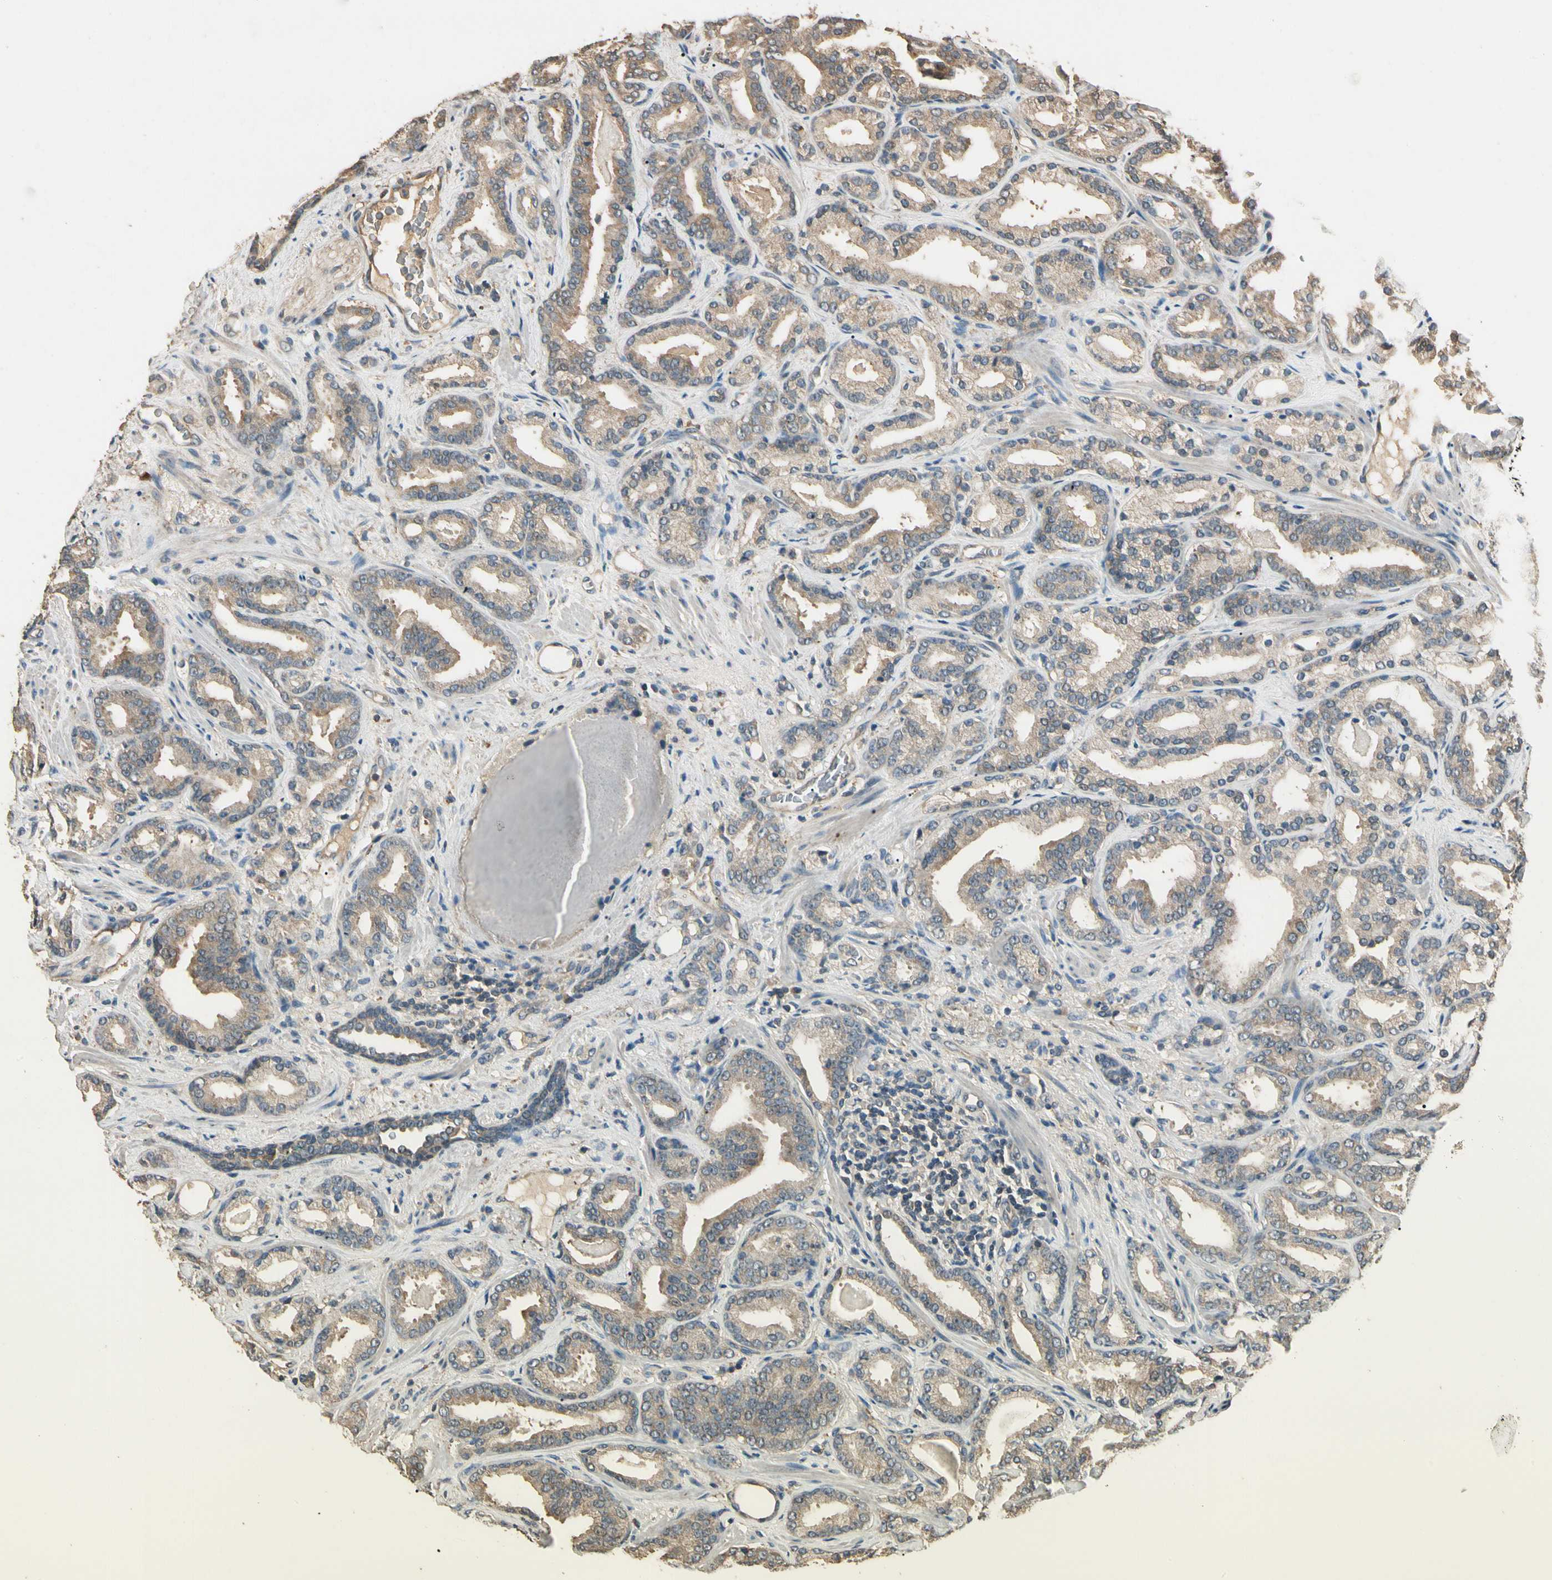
{"staining": {"intensity": "weak", "quantity": ">75%", "location": "cytoplasmic/membranous"}, "tissue": "prostate cancer", "cell_type": "Tumor cells", "image_type": "cancer", "snomed": [{"axis": "morphology", "description": "Adenocarcinoma, Low grade"}, {"axis": "topography", "description": "Prostate"}], "caption": "The image displays a brown stain indicating the presence of a protein in the cytoplasmic/membranous of tumor cells in adenocarcinoma (low-grade) (prostate).", "gene": "CDH6", "patient": {"sex": "male", "age": 63}}